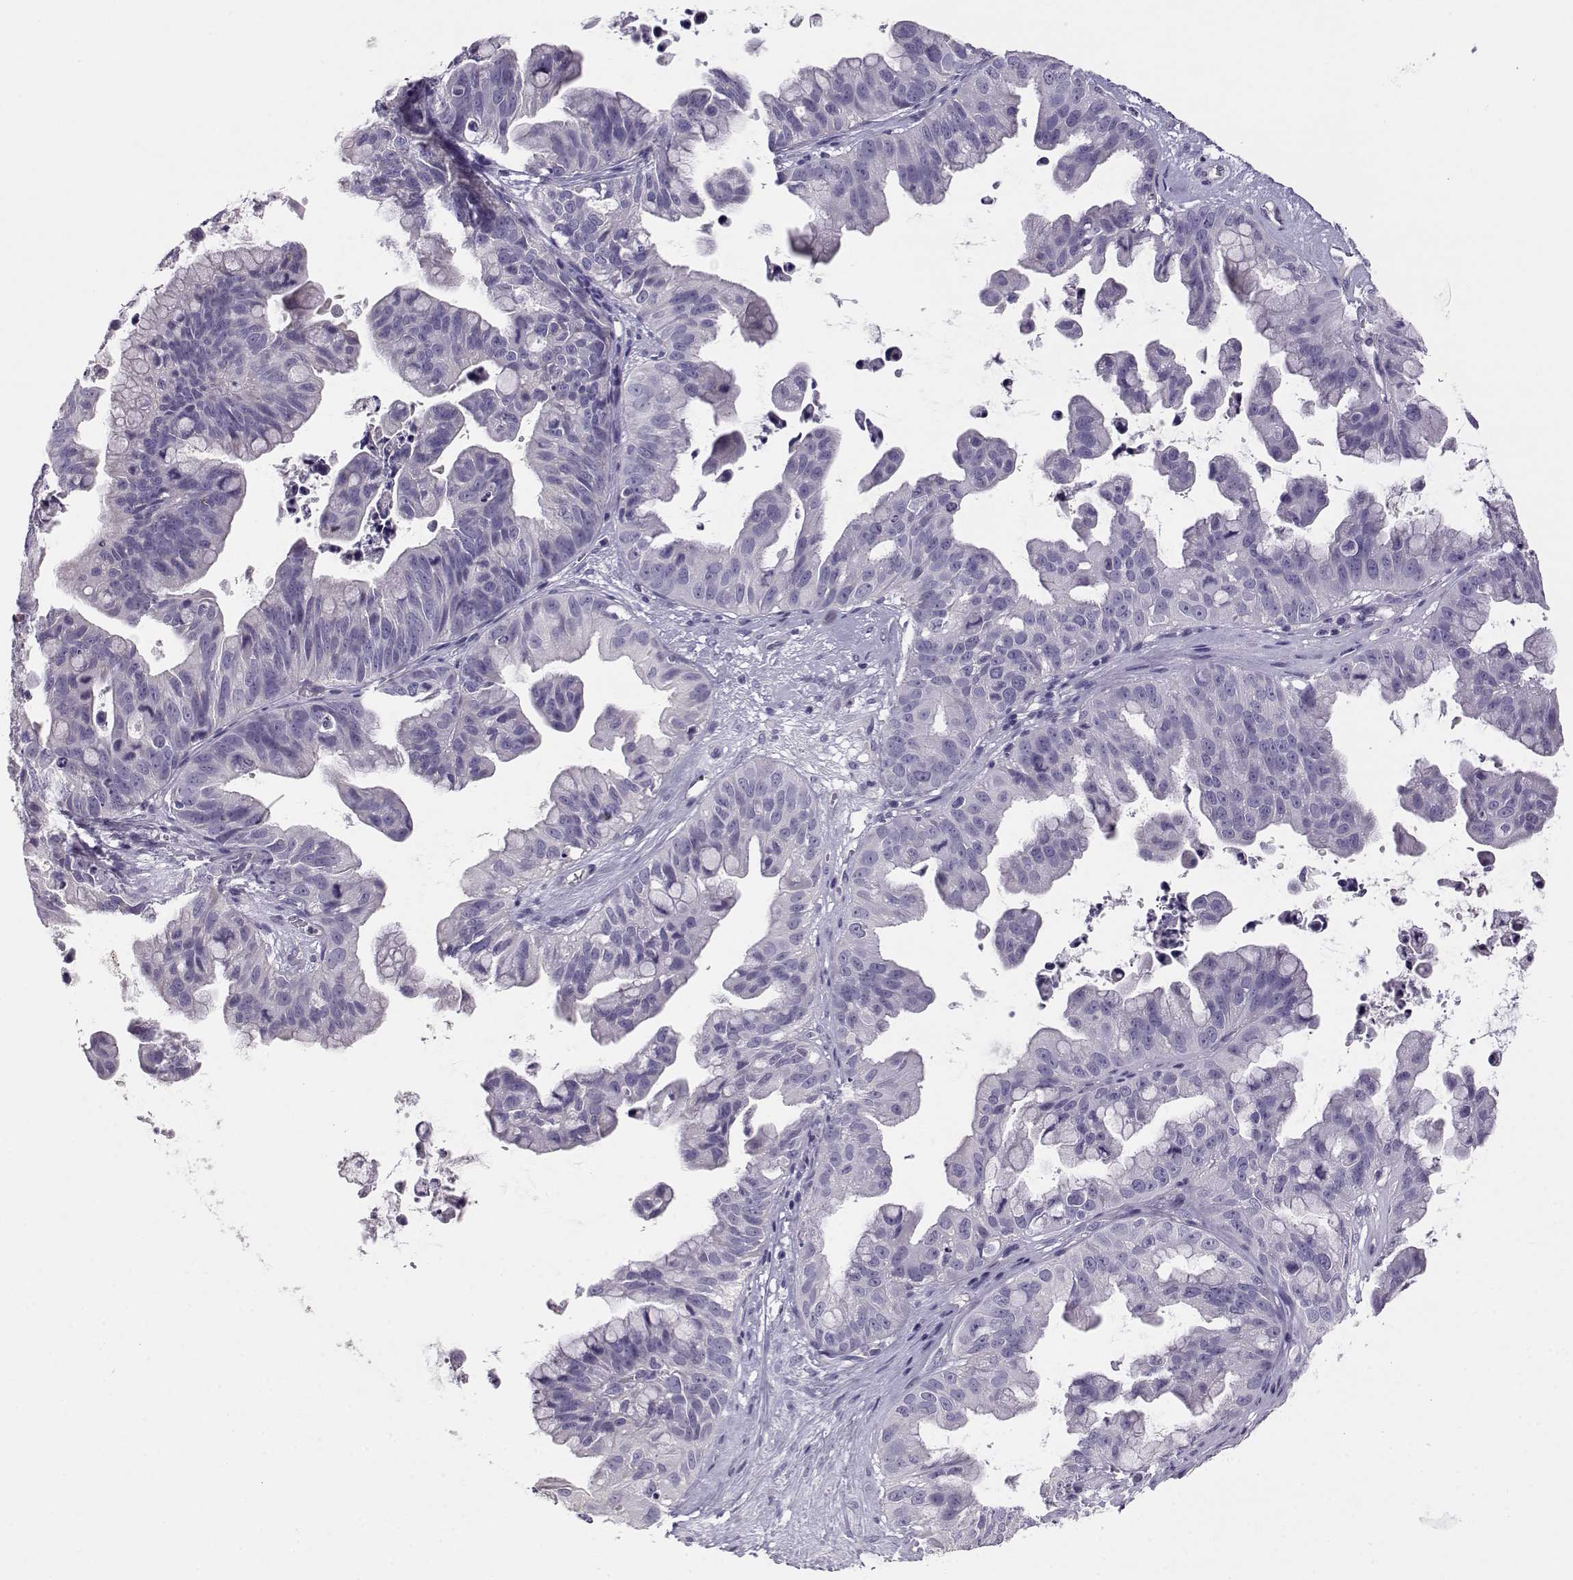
{"staining": {"intensity": "negative", "quantity": "none", "location": "none"}, "tissue": "ovarian cancer", "cell_type": "Tumor cells", "image_type": "cancer", "snomed": [{"axis": "morphology", "description": "Cystadenocarcinoma, mucinous, NOS"}, {"axis": "topography", "description": "Ovary"}], "caption": "IHC of mucinous cystadenocarcinoma (ovarian) shows no expression in tumor cells. (DAB (3,3'-diaminobenzidine) immunohistochemistry visualized using brightfield microscopy, high magnification).", "gene": "ENDOU", "patient": {"sex": "female", "age": 76}}